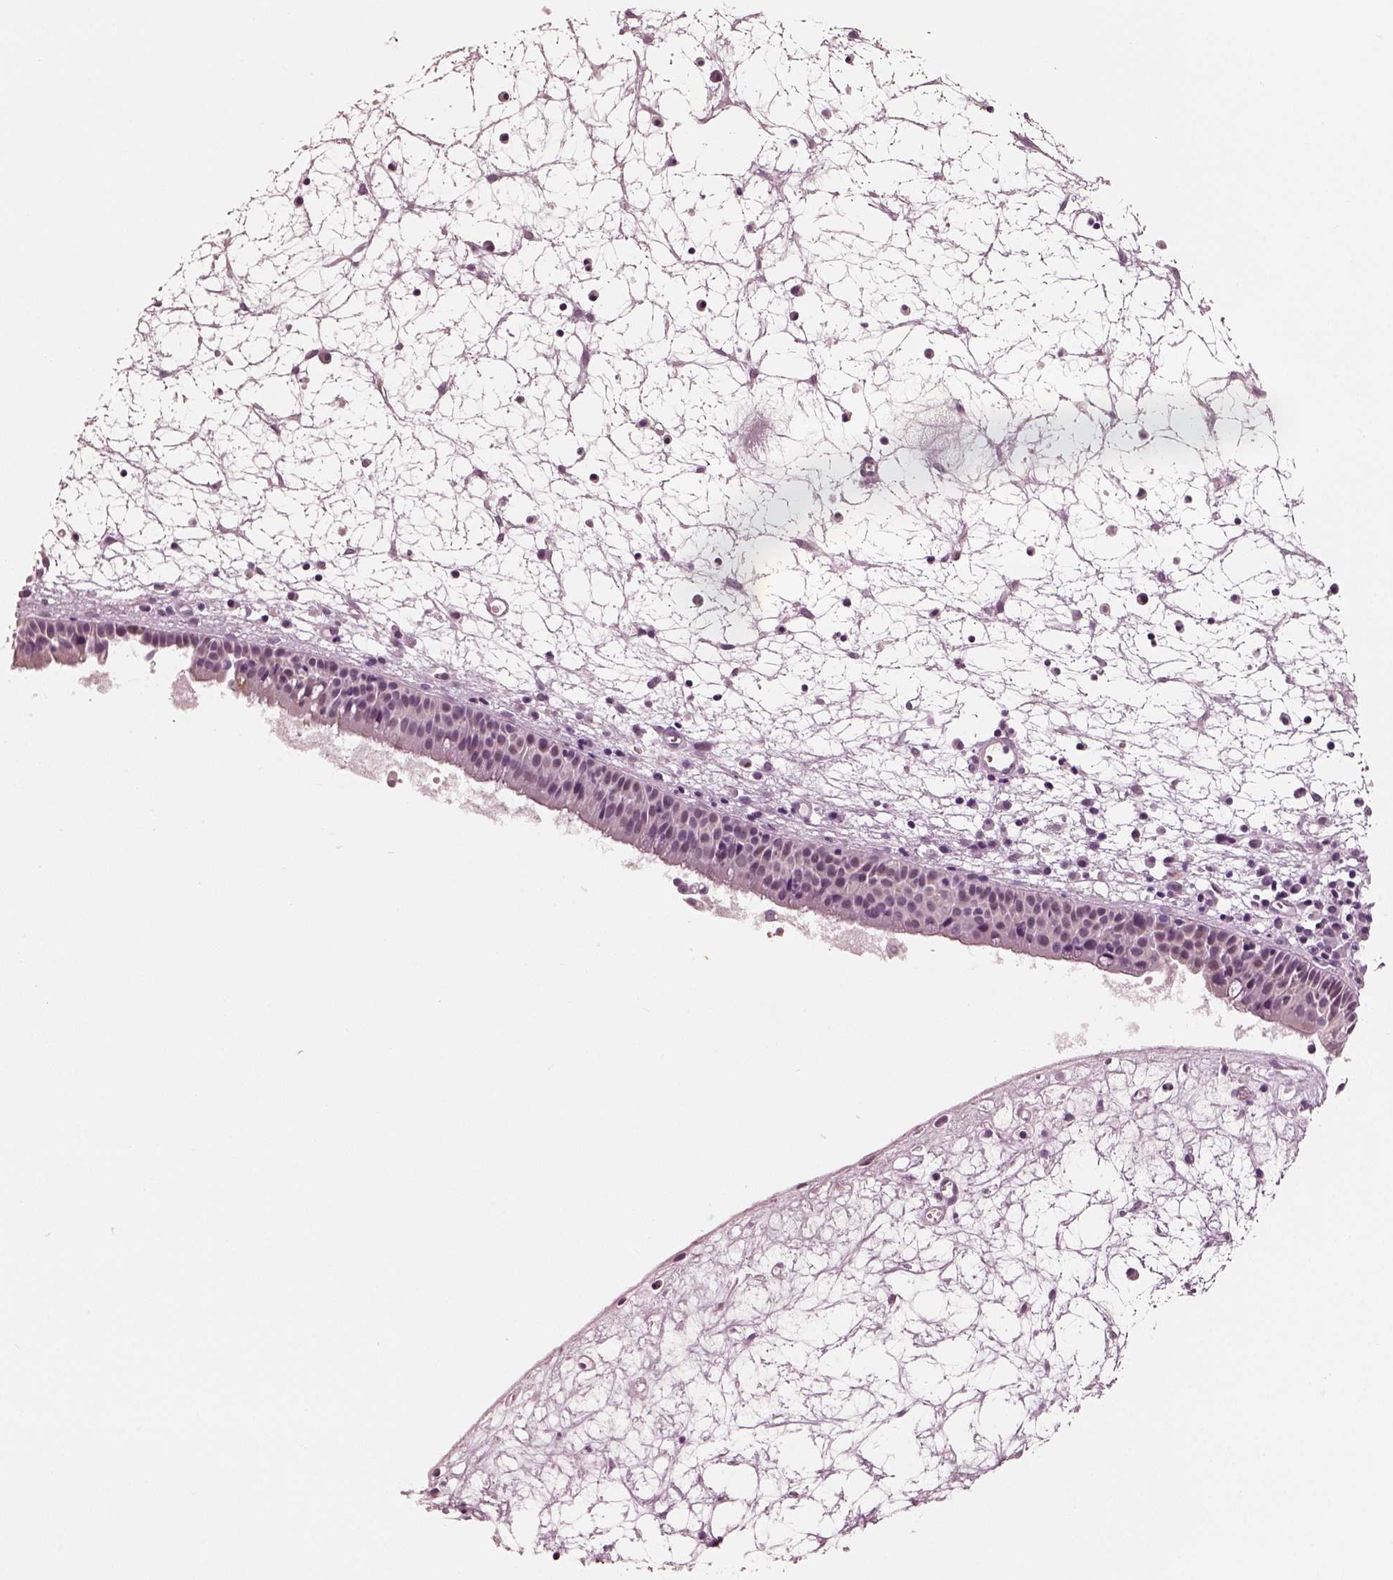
{"staining": {"intensity": "weak", "quantity": "25%-75%", "location": "cytoplasmic/membranous"}, "tissue": "nasopharynx", "cell_type": "Respiratory epithelial cells", "image_type": "normal", "snomed": [{"axis": "morphology", "description": "Normal tissue, NOS"}, {"axis": "topography", "description": "Nasopharynx"}], "caption": "This is a histology image of immunohistochemistry (IHC) staining of unremarkable nasopharynx, which shows weak expression in the cytoplasmic/membranous of respiratory epithelial cells.", "gene": "ELSPBP1", "patient": {"sex": "male", "age": 61}}